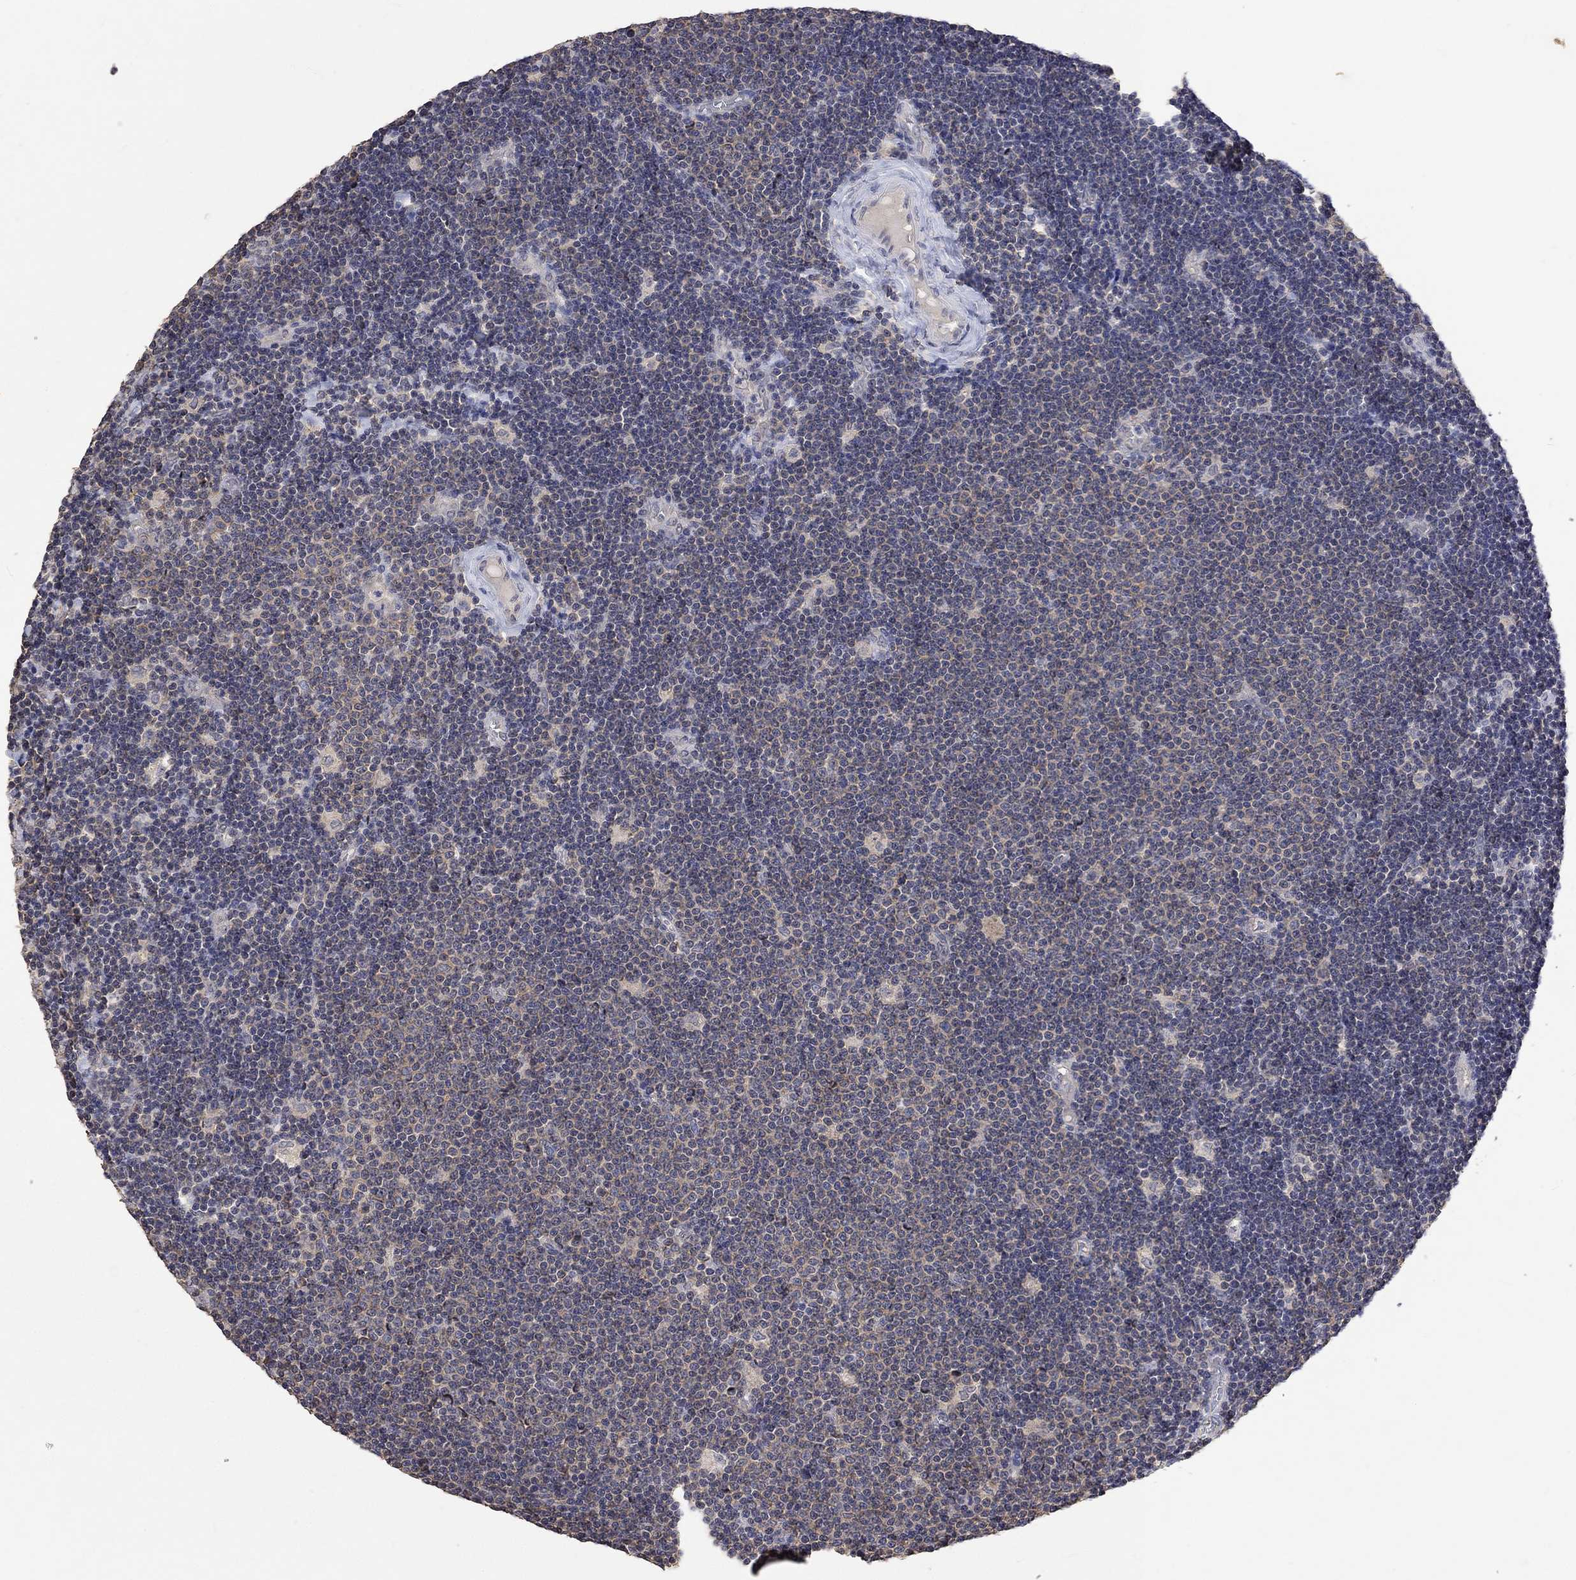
{"staining": {"intensity": "negative", "quantity": "none", "location": "none"}, "tissue": "lymphoma", "cell_type": "Tumor cells", "image_type": "cancer", "snomed": [{"axis": "morphology", "description": "Malignant lymphoma, non-Hodgkin's type, Low grade"}, {"axis": "topography", "description": "Brain"}], "caption": "Image shows no significant protein staining in tumor cells of malignant lymphoma, non-Hodgkin's type (low-grade).", "gene": "PTPN20", "patient": {"sex": "female", "age": 66}}